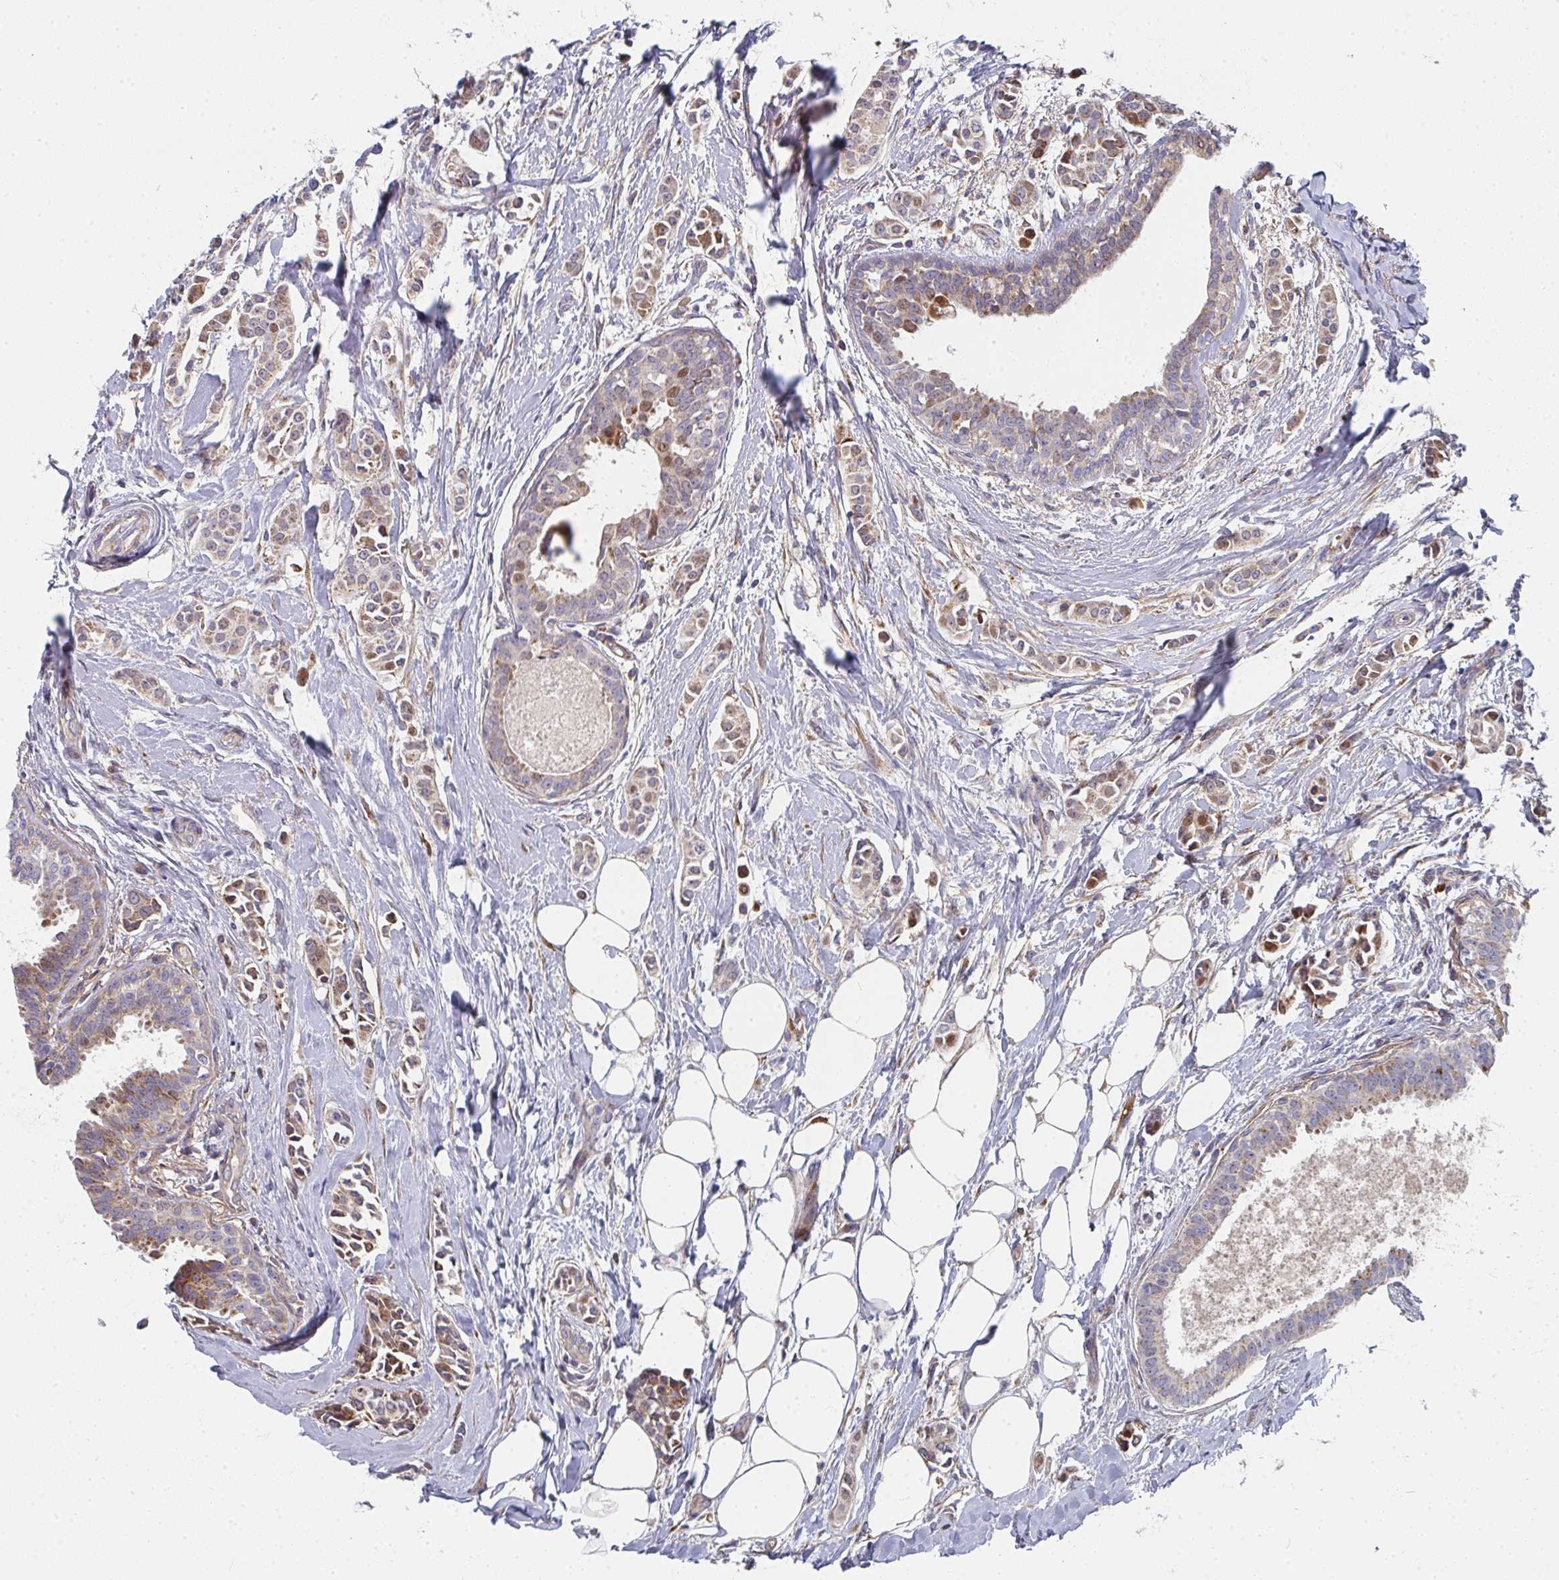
{"staining": {"intensity": "moderate", "quantity": ">75%", "location": "cytoplasmic/membranous"}, "tissue": "breast cancer", "cell_type": "Tumor cells", "image_type": "cancer", "snomed": [{"axis": "morphology", "description": "Duct carcinoma"}, {"axis": "topography", "description": "Breast"}], "caption": "This histopathology image reveals infiltrating ductal carcinoma (breast) stained with immunohistochemistry to label a protein in brown. The cytoplasmic/membranous of tumor cells show moderate positivity for the protein. Nuclei are counter-stained blue.", "gene": "RHEBL1", "patient": {"sex": "female", "age": 64}}